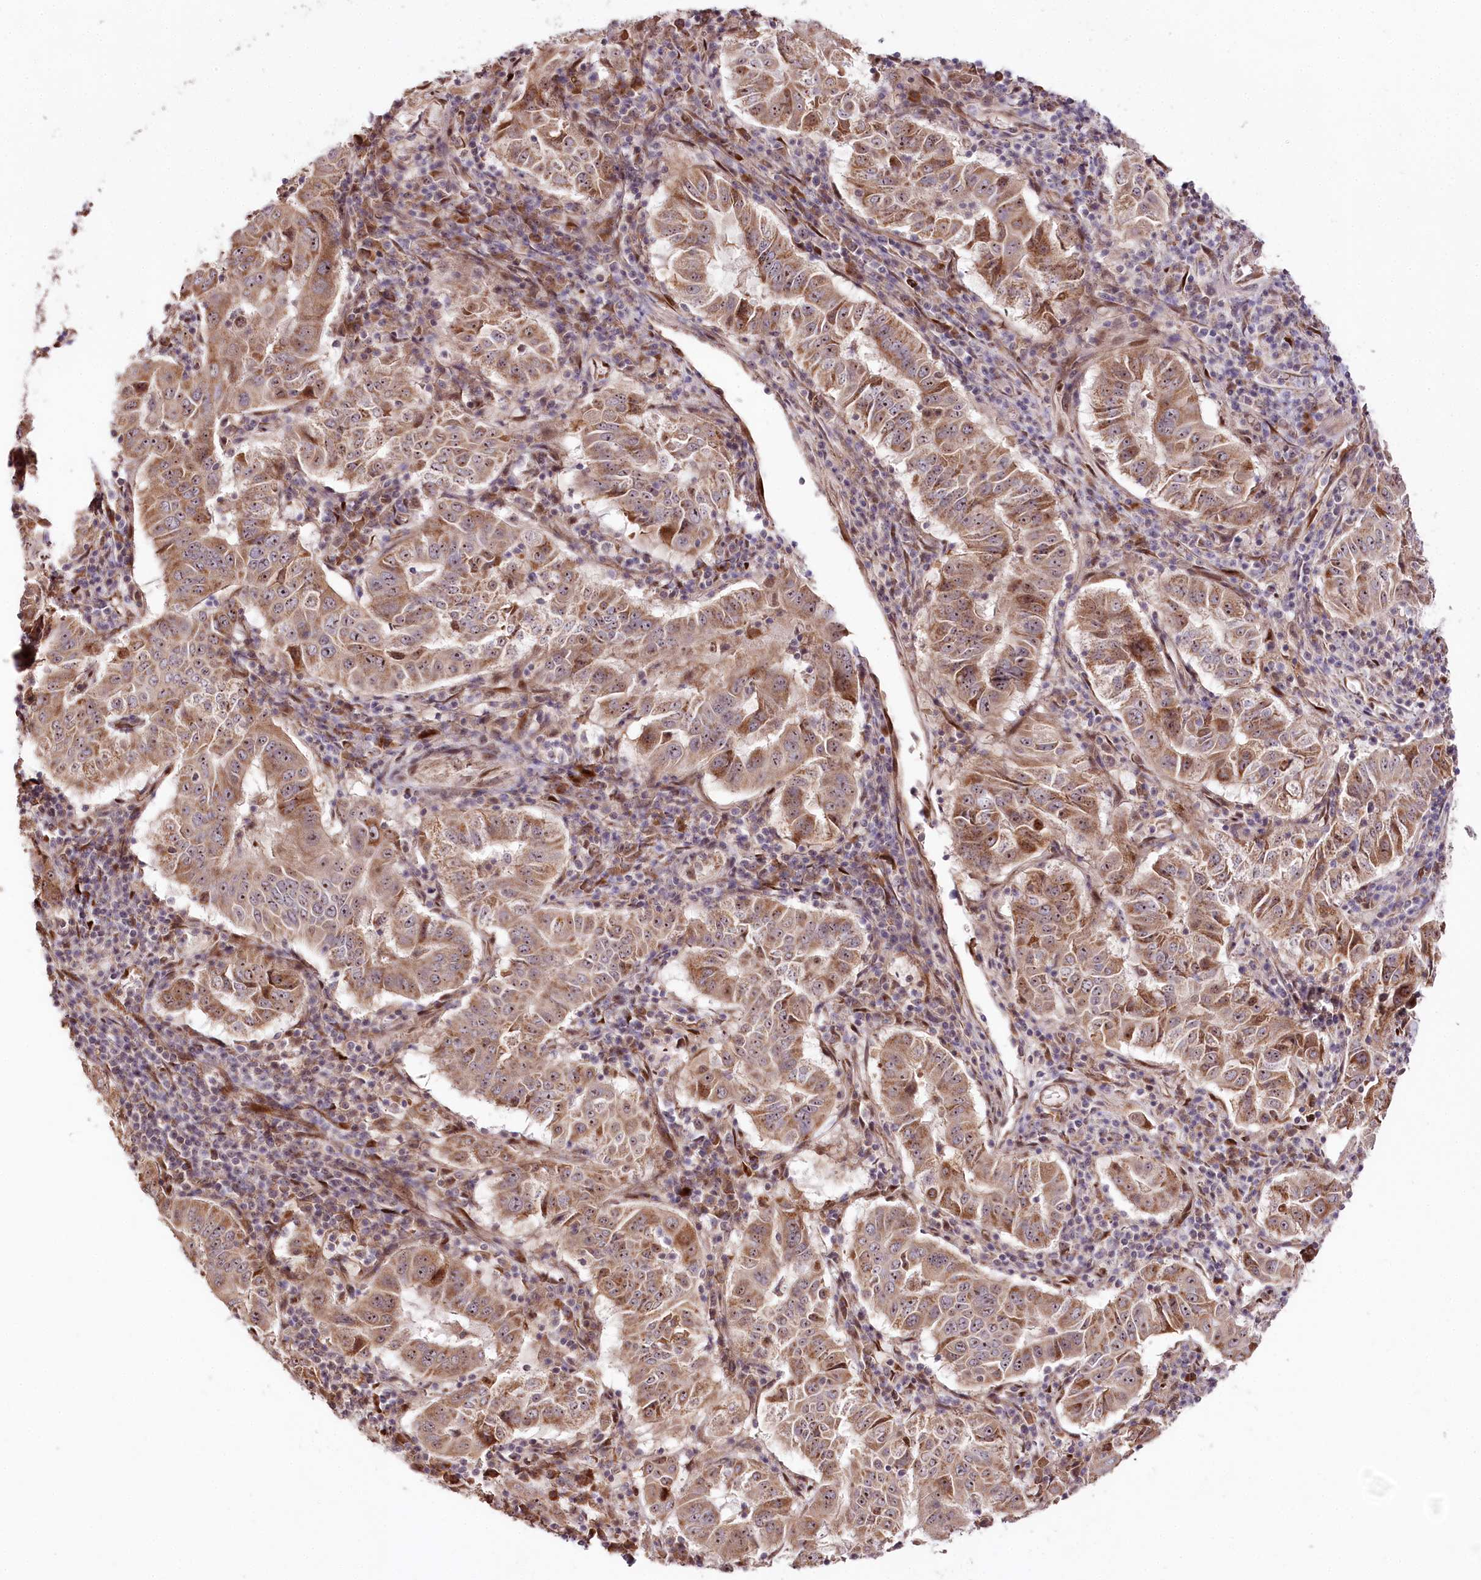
{"staining": {"intensity": "moderate", "quantity": ">75%", "location": "cytoplasmic/membranous"}, "tissue": "pancreatic cancer", "cell_type": "Tumor cells", "image_type": "cancer", "snomed": [{"axis": "morphology", "description": "Adenocarcinoma, NOS"}, {"axis": "topography", "description": "Pancreas"}], "caption": "Immunohistochemical staining of pancreatic cancer demonstrates moderate cytoplasmic/membranous protein expression in about >75% of tumor cells.", "gene": "DMP1", "patient": {"sex": "male", "age": 63}}